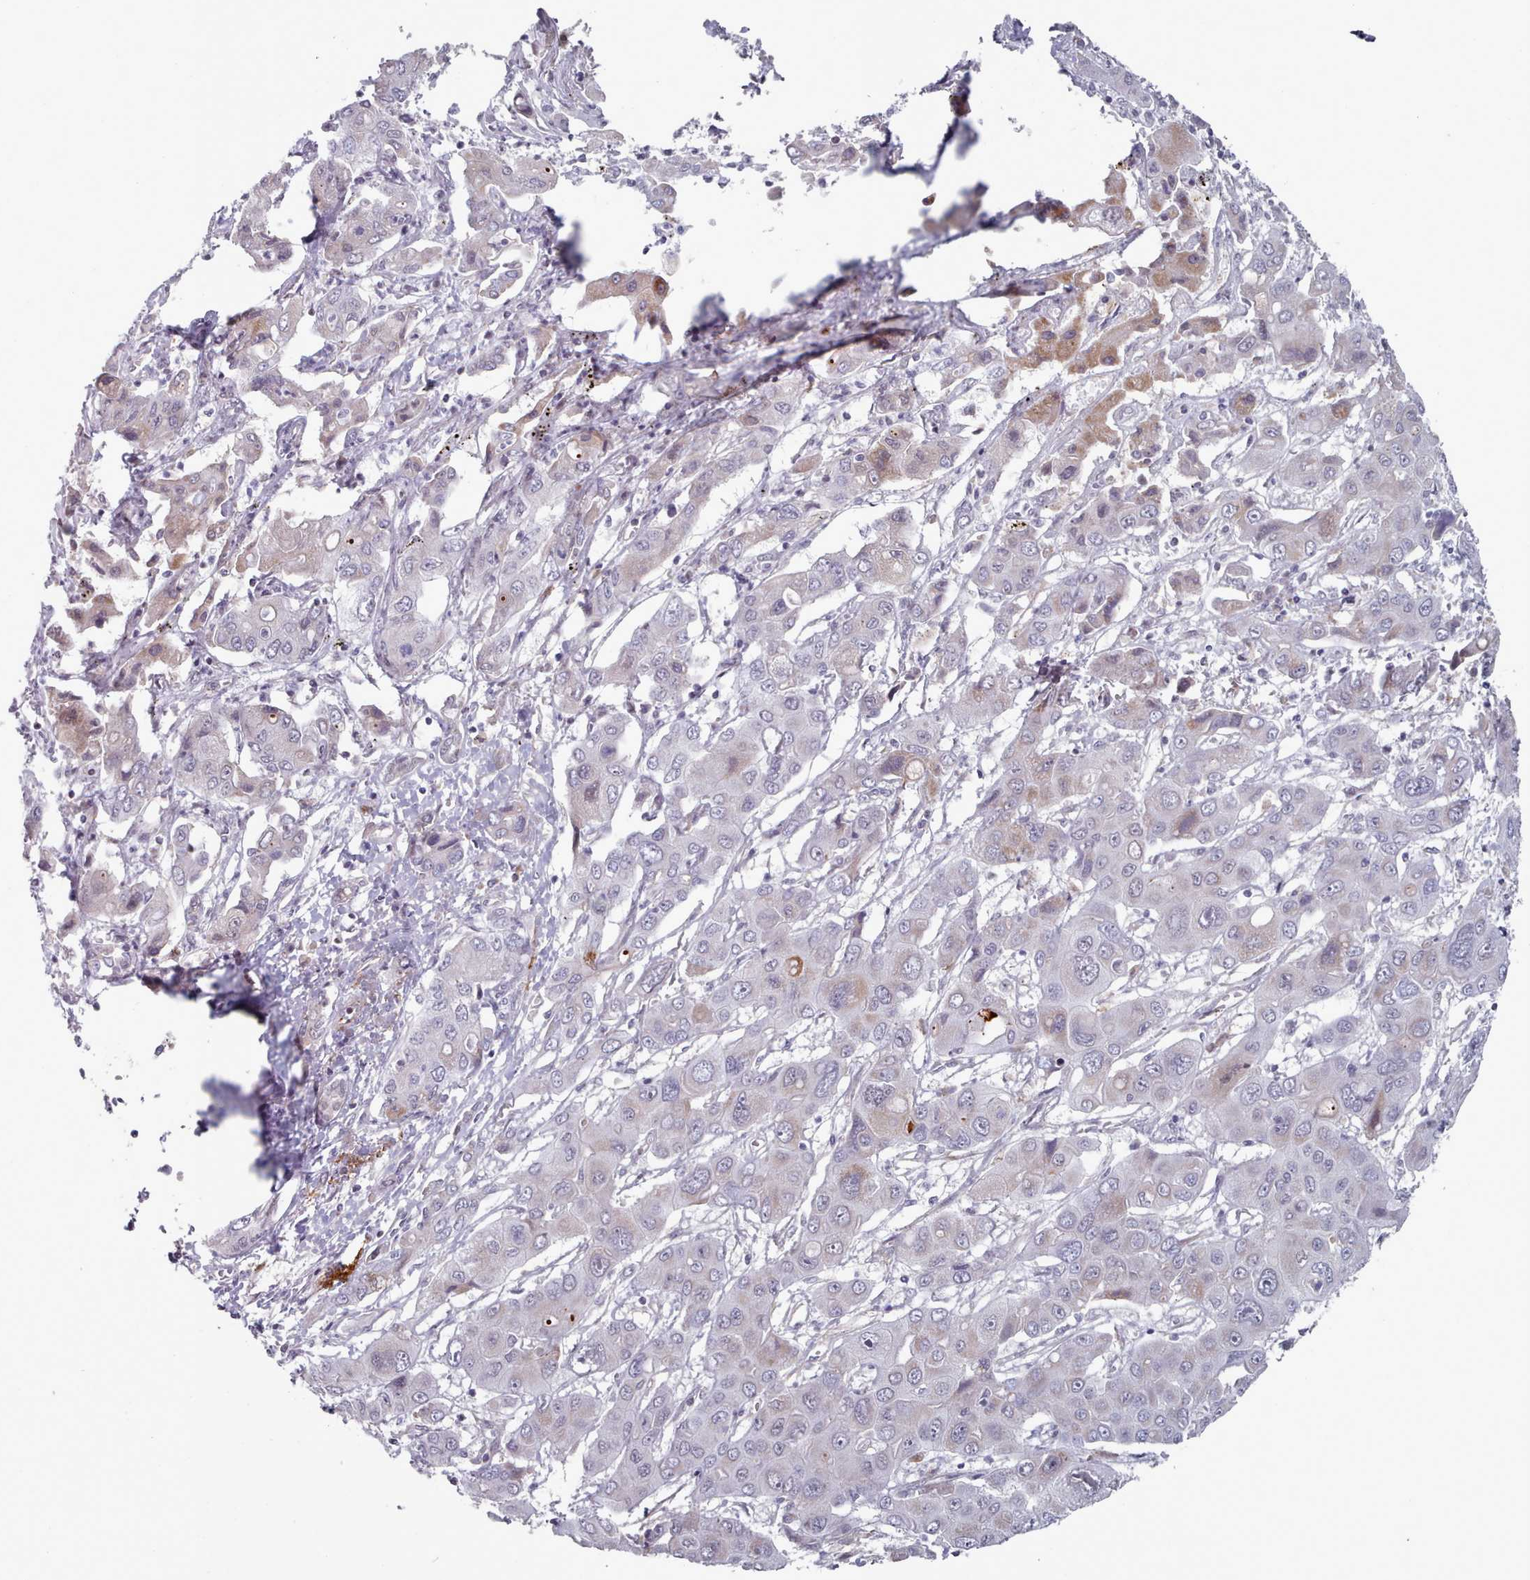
{"staining": {"intensity": "moderate", "quantity": "<25%", "location": "cytoplasmic/membranous"}, "tissue": "liver cancer", "cell_type": "Tumor cells", "image_type": "cancer", "snomed": [{"axis": "morphology", "description": "Cholangiocarcinoma"}, {"axis": "topography", "description": "Liver"}], "caption": "Liver cholangiocarcinoma stained for a protein reveals moderate cytoplasmic/membranous positivity in tumor cells.", "gene": "TRARG1", "patient": {"sex": "male", "age": 67}}